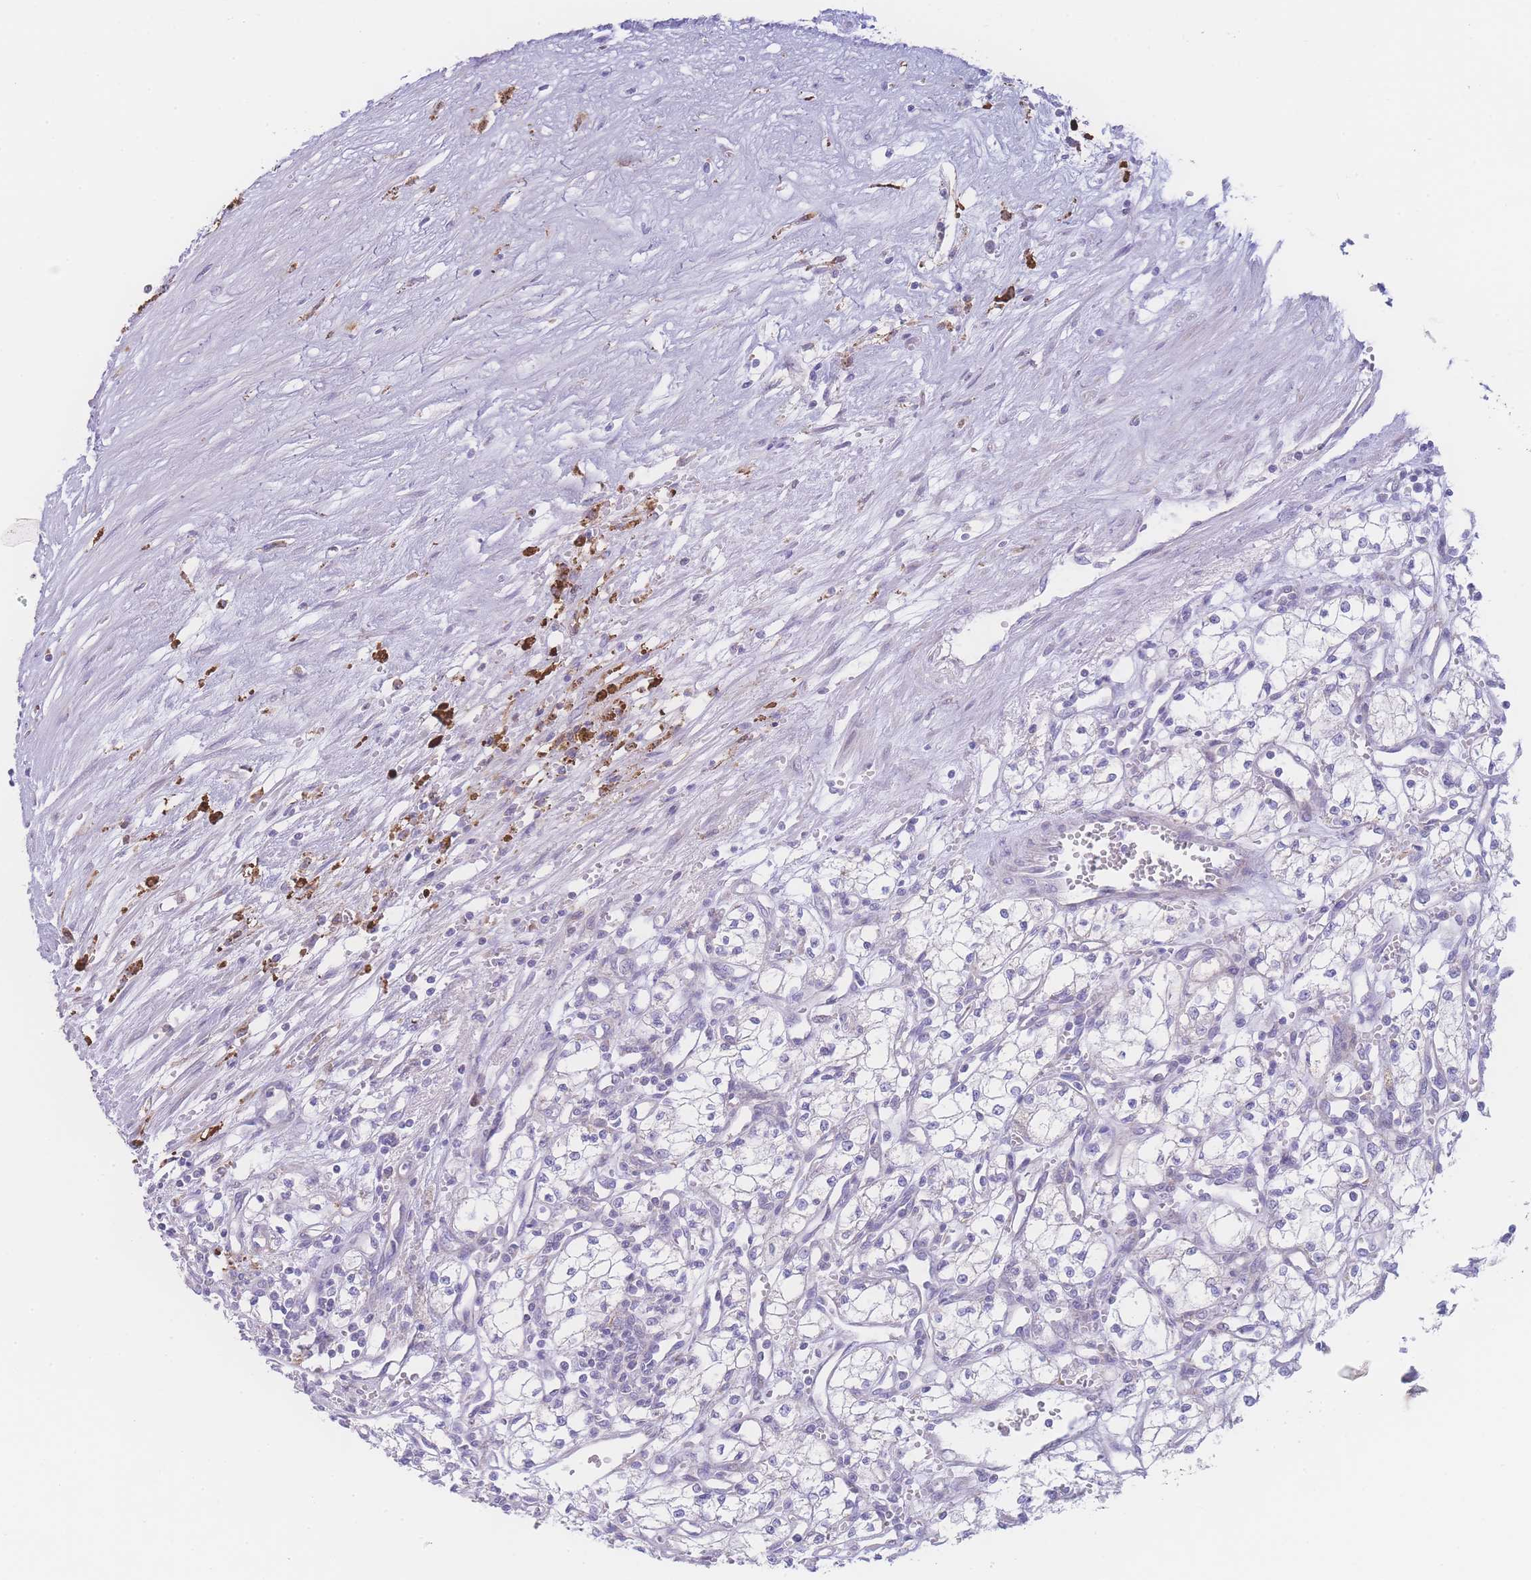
{"staining": {"intensity": "negative", "quantity": "none", "location": "none"}, "tissue": "renal cancer", "cell_type": "Tumor cells", "image_type": "cancer", "snomed": [{"axis": "morphology", "description": "Adenocarcinoma, NOS"}, {"axis": "topography", "description": "Kidney"}], "caption": "Renal adenocarcinoma stained for a protein using immunohistochemistry (IHC) reveals no staining tumor cells.", "gene": "NBEAL1", "patient": {"sex": "male", "age": 59}}